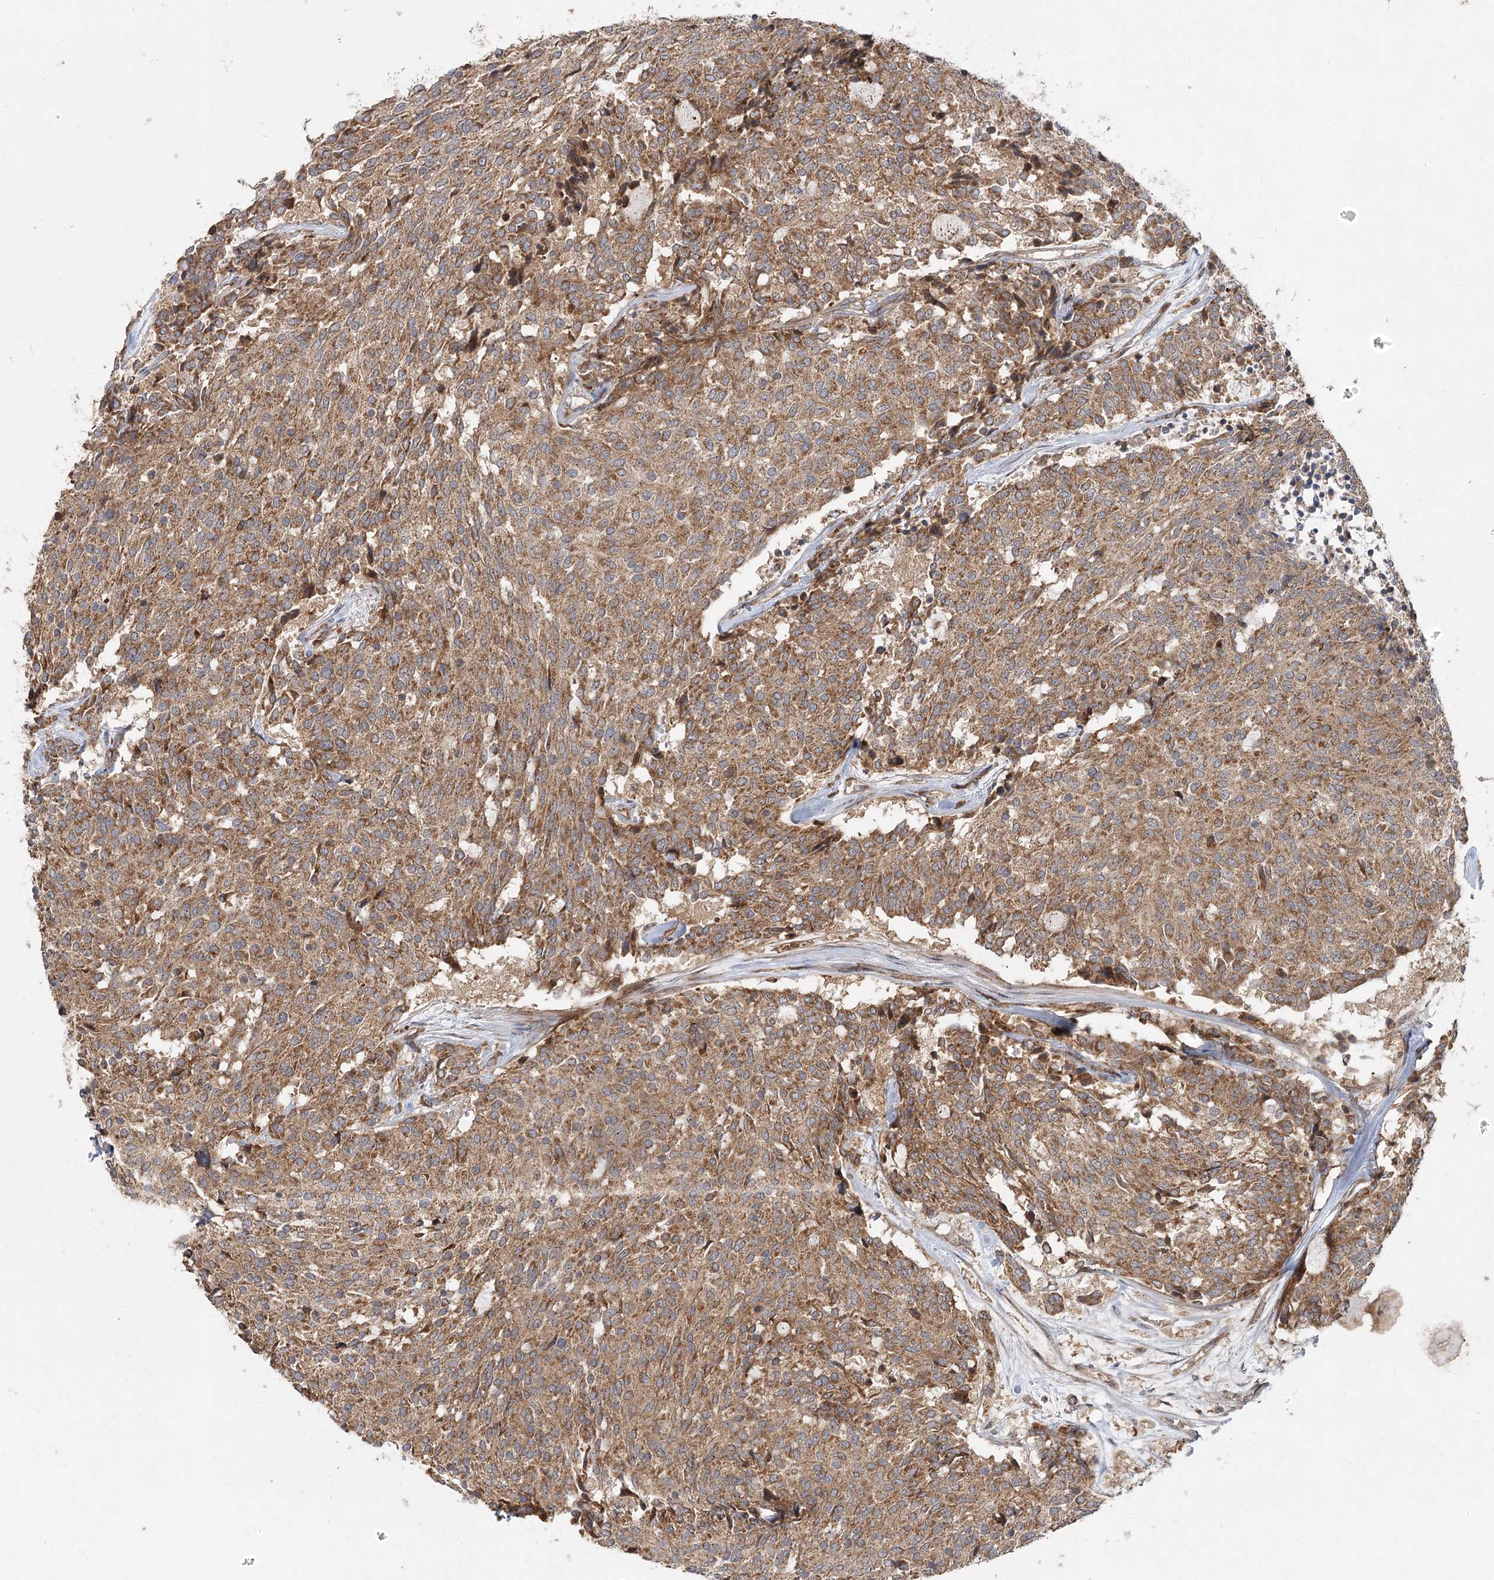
{"staining": {"intensity": "moderate", "quantity": ">75%", "location": "cytoplasmic/membranous"}, "tissue": "carcinoid", "cell_type": "Tumor cells", "image_type": "cancer", "snomed": [{"axis": "morphology", "description": "Carcinoid, malignant, NOS"}, {"axis": "topography", "description": "Pancreas"}], "caption": "High-power microscopy captured an immunohistochemistry photomicrograph of carcinoid, revealing moderate cytoplasmic/membranous expression in about >75% of tumor cells. The staining was performed using DAB, with brown indicating positive protein expression. Nuclei are stained blue with hematoxylin.", "gene": "RAPGEF6", "patient": {"sex": "female", "age": 54}}